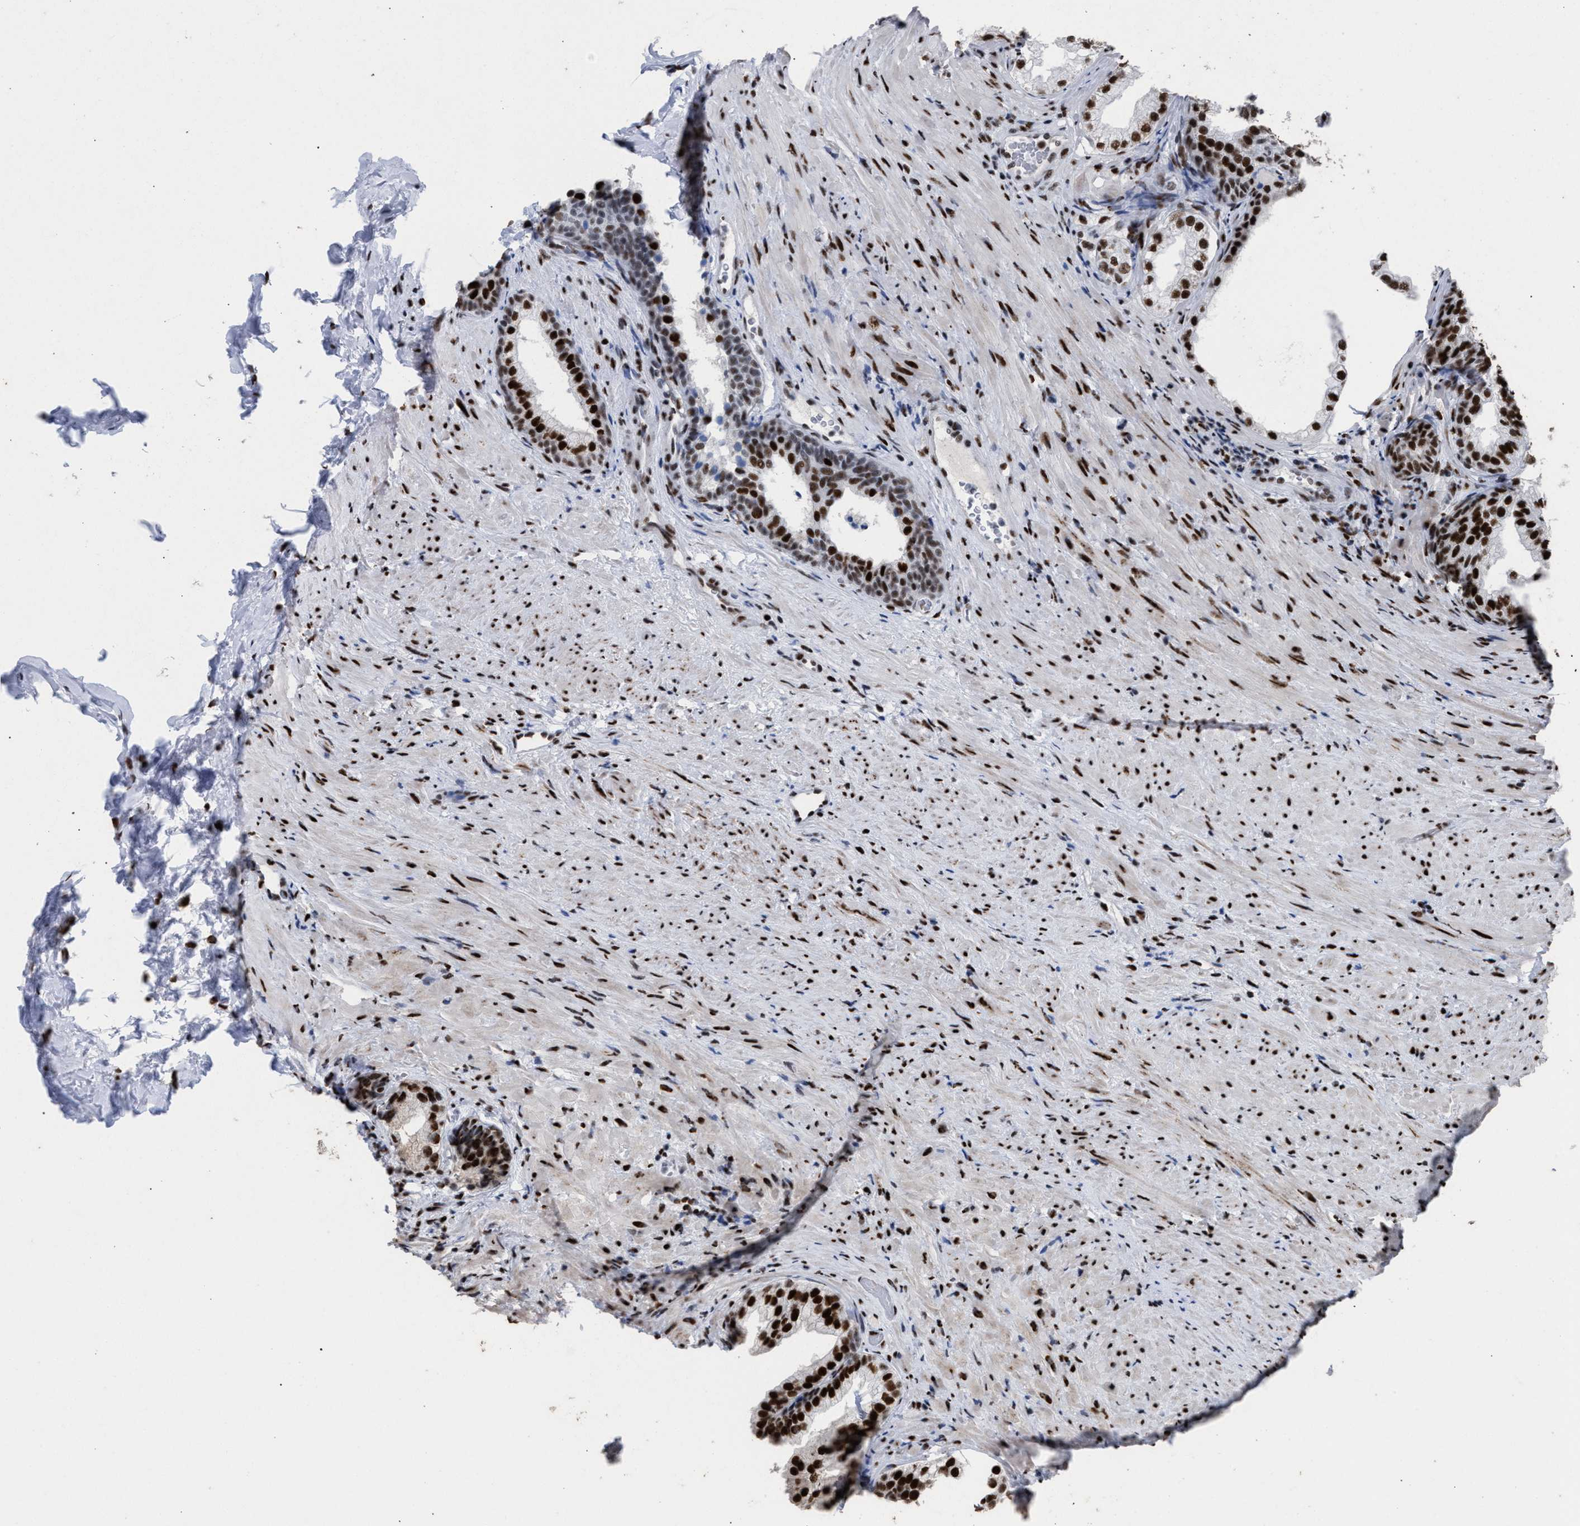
{"staining": {"intensity": "strong", "quantity": ">75%", "location": "nuclear"}, "tissue": "prostate", "cell_type": "Glandular cells", "image_type": "normal", "snomed": [{"axis": "morphology", "description": "Normal tissue, NOS"}, {"axis": "topography", "description": "Prostate"}], "caption": "Strong nuclear expression for a protein is identified in about >75% of glandular cells of normal prostate using IHC.", "gene": "TP53BP1", "patient": {"sex": "male", "age": 76}}